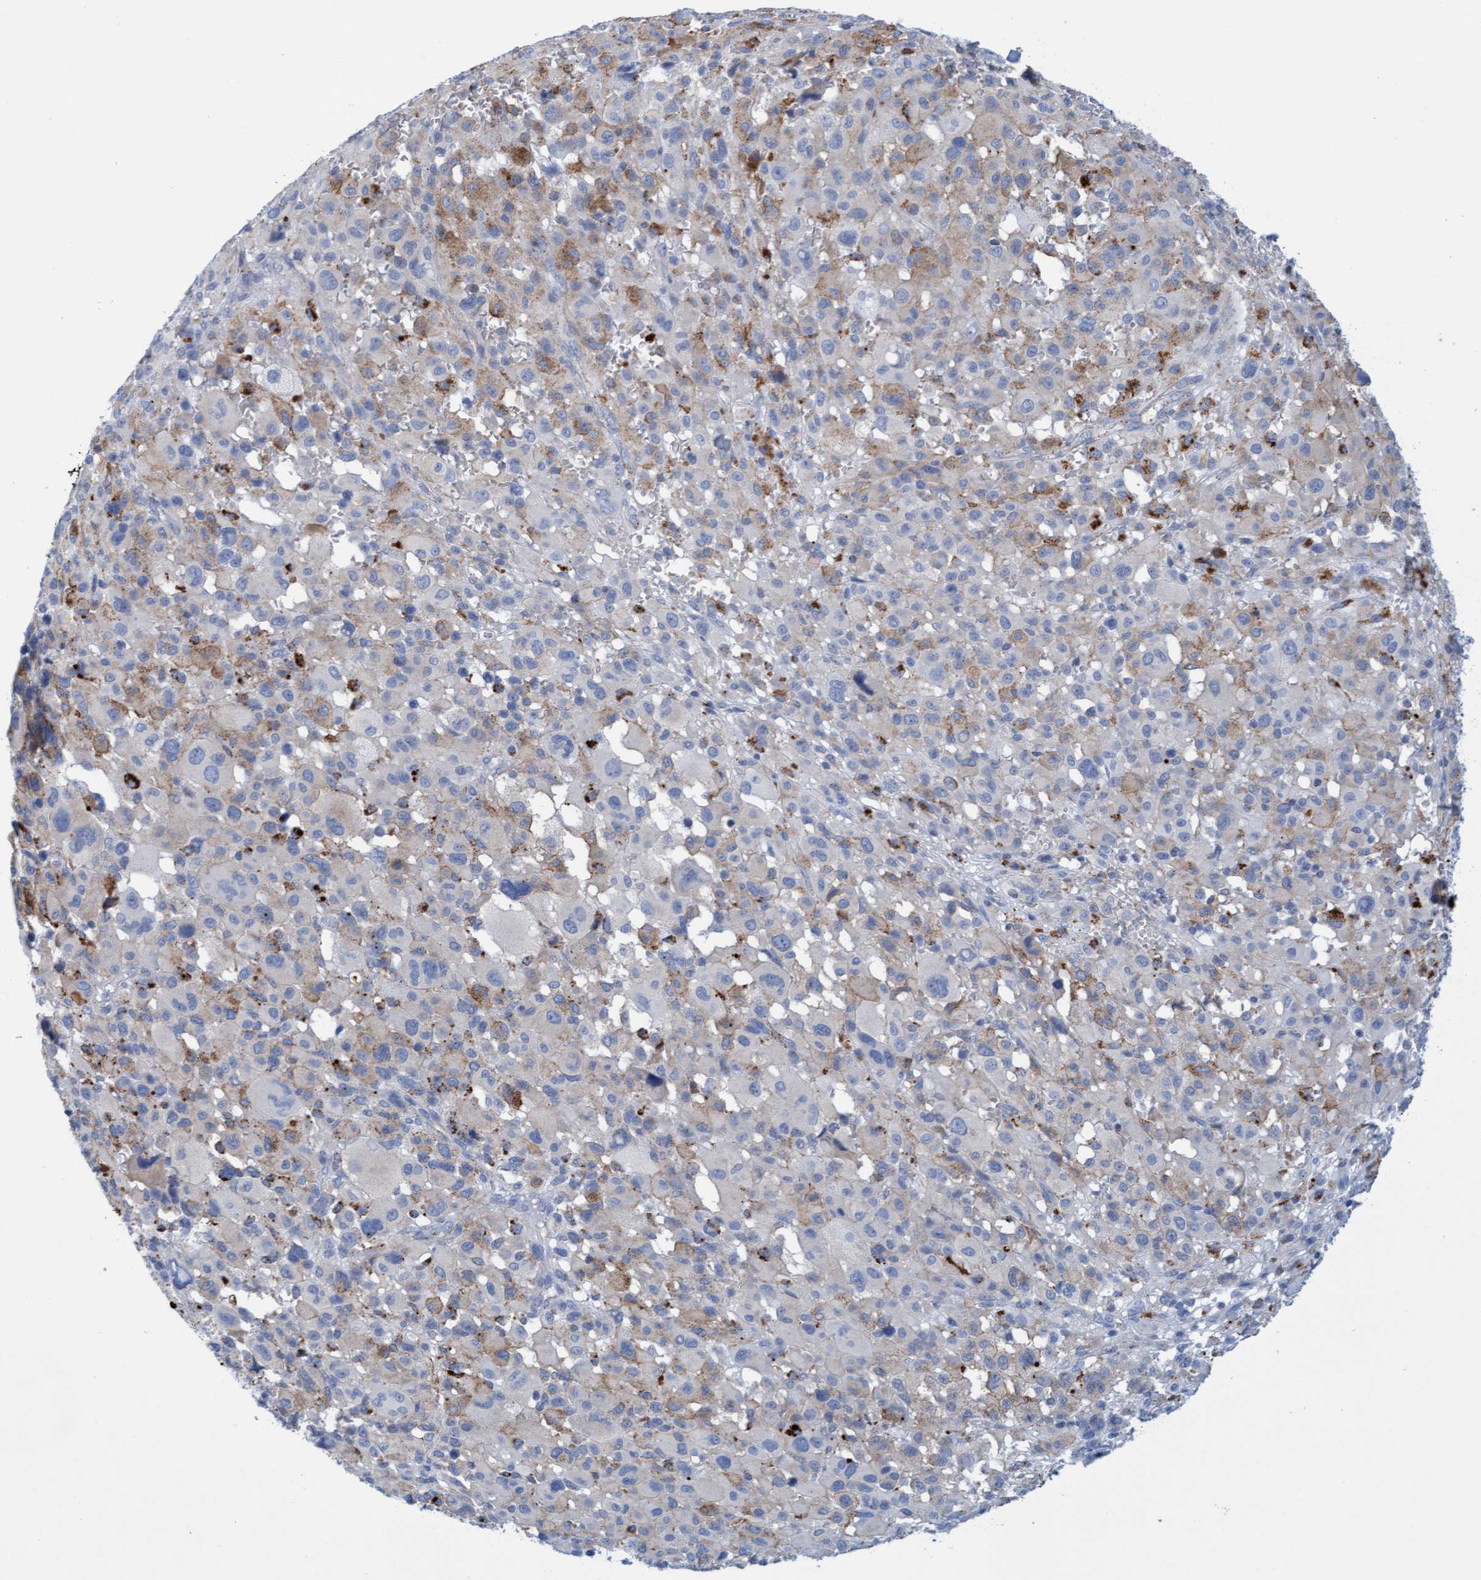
{"staining": {"intensity": "negative", "quantity": "none", "location": "none"}, "tissue": "melanoma", "cell_type": "Tumor cells", "image_type": "cancer", "snomed": [{"axis": "morphology", "description": "Malignant melanoma, Metastatic site"}, {"axis": "topography", "description": "Skin"}], "caption": "This micrograph is of malignant melanoma (metastatic site) stained with immunohistochemistry (IHC) to label a protein in brown with the nuclei are counter-stained blue. There is no staining in tumor cells. (DAB (3,3'-diaminobenzidine) immunohistochemistry (IHC) visualized using brightfield microscopy, high magnification).", "gene": "SGSH", "patient": {"sex": "female", "age": 74}}